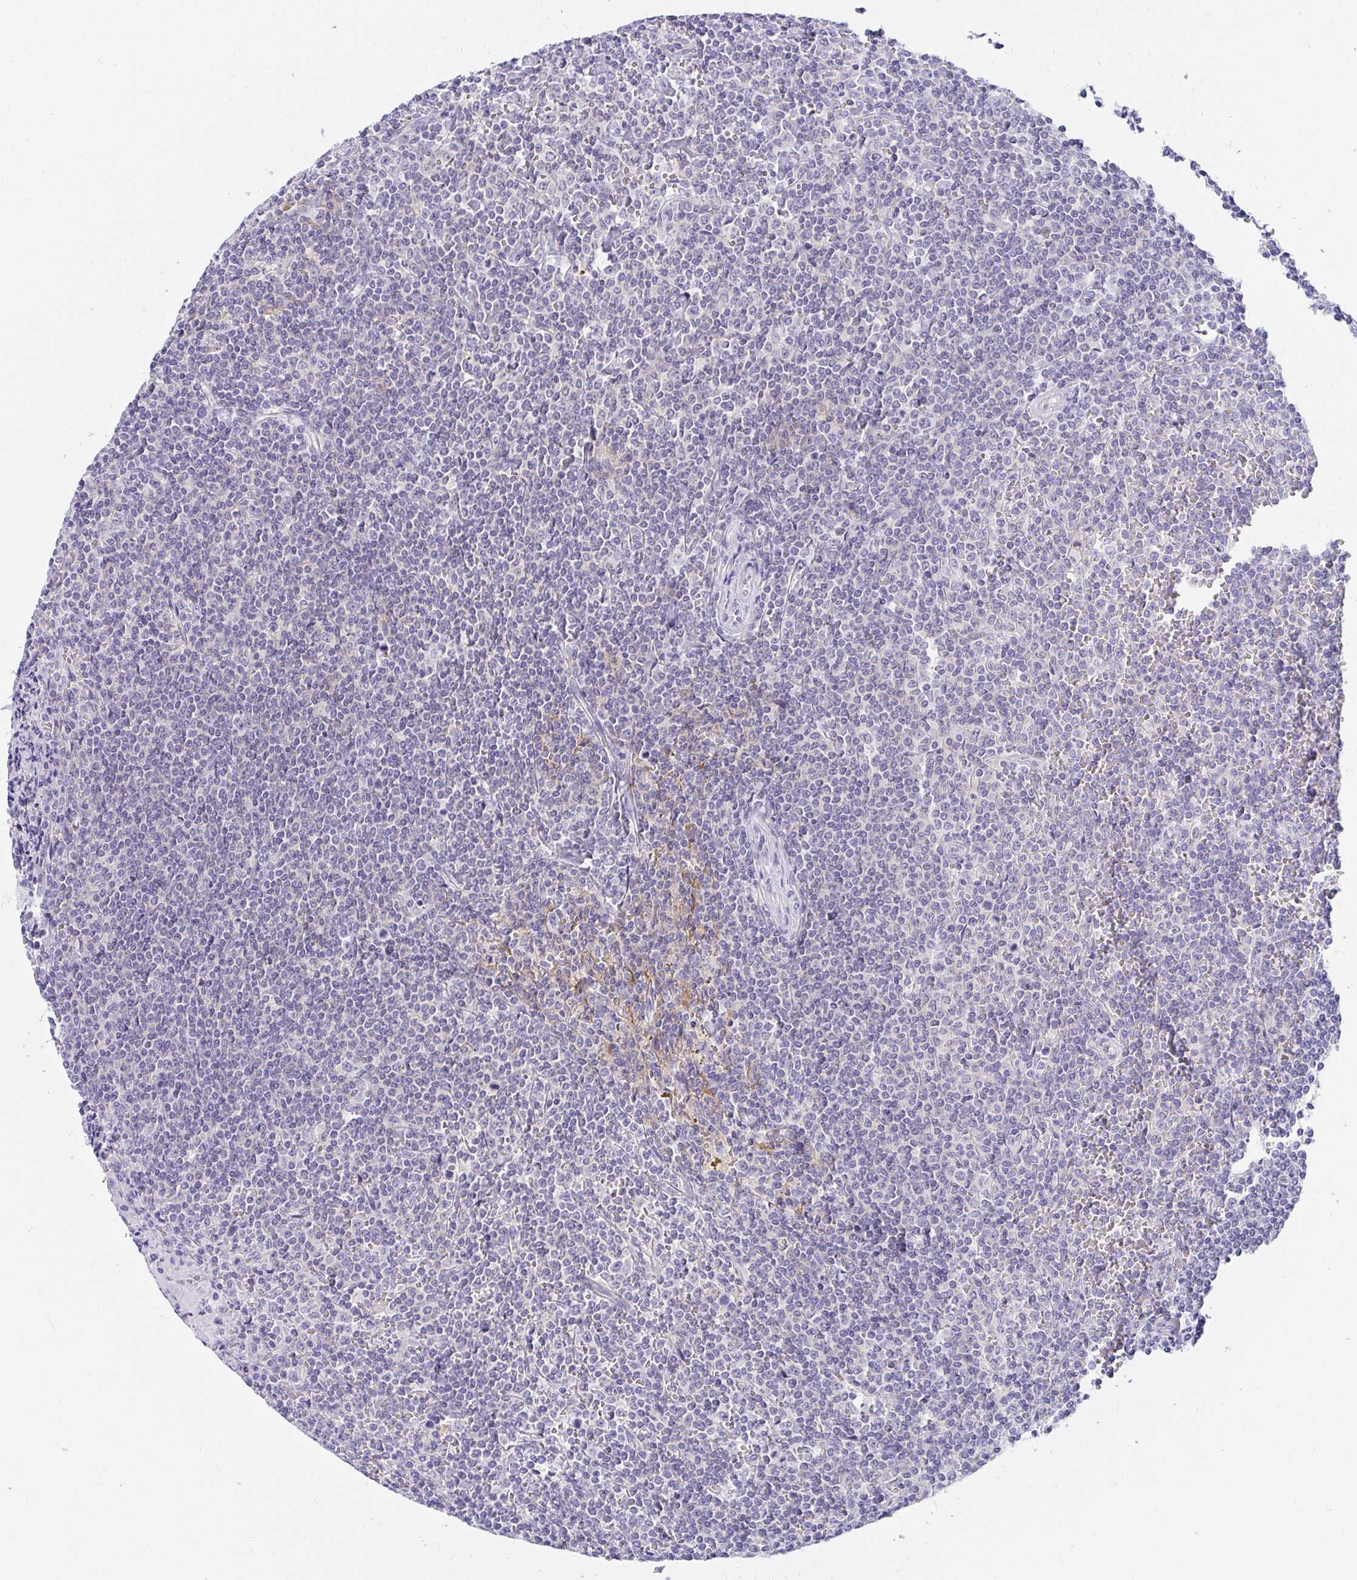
{"staining": {"intensity": "negative", "quantity": "none", "location": "none"}, "tissue": "lymphoma", "cell_type": "Tumor cells", "image_type": "cancer", "snomed": [{"axis": "morphology", "description": "Malignant lymphoma, non-Hodgkin's type, Low grade"}, {"axis": "topography", "description": "Spleen"}], "caption": "Human lymphoma stained for a protein using immunohistochemistry (IHC) exhibits no positivity in tumor cells.", "gene": "C19orf81", "patient": {"sex": "female", "age": 19}}